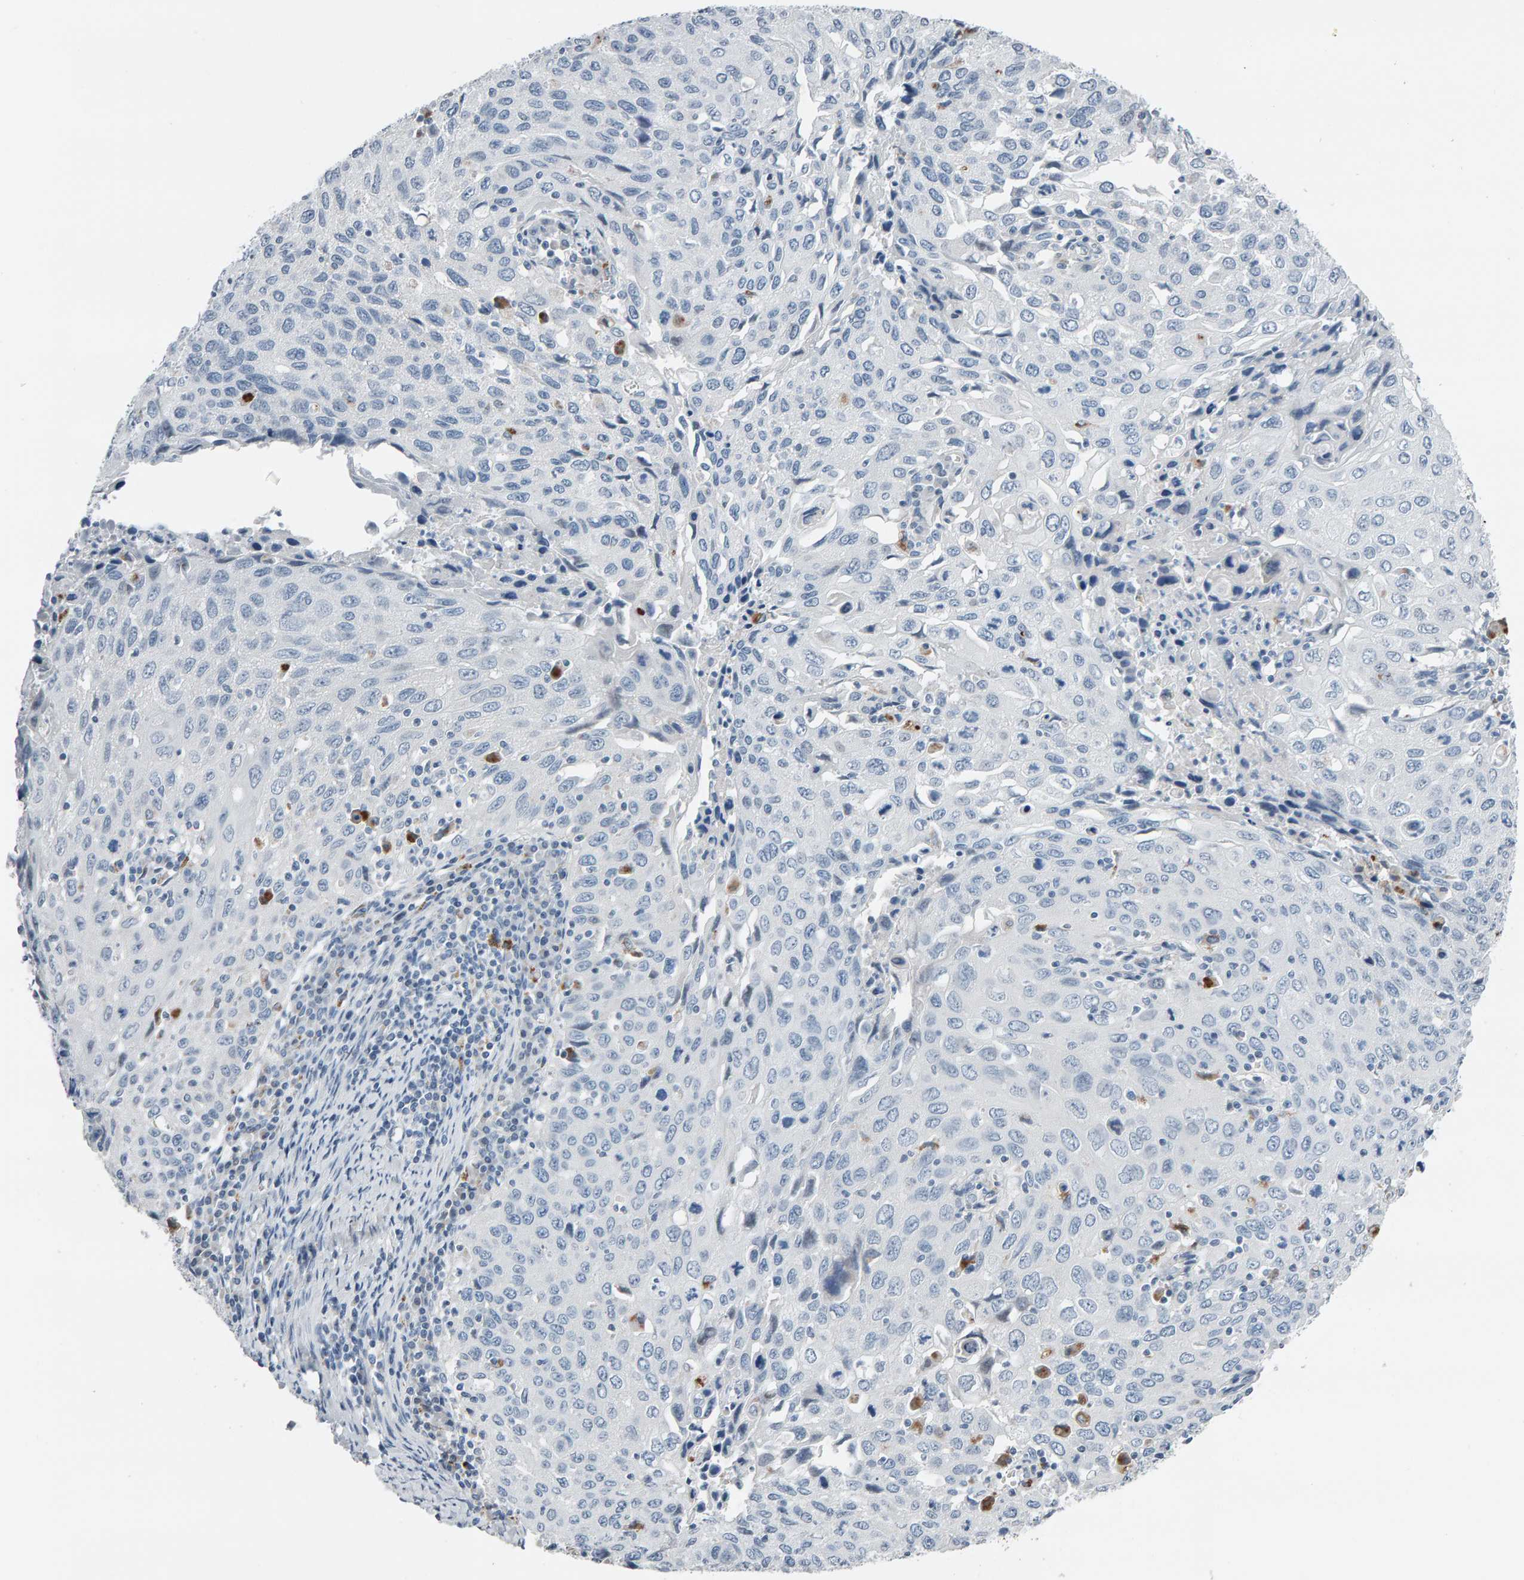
{"staining": {"intensity": "negative", "quantity": "none", "location": "none"}, "tissue": "cervical cancer", "cell_type": "Tumor cells", "image_type": "cancer", "snomed": [{"axis": "morphology", "description": "Squamous cell carcinoma, NOS"}, {"axis": "topography", "description": "Cervix"}], "caption": "Human cervical cancer stained for a protein using IHC shows no expression in tumor cells.", "gene": "IPPK", "patient": {"sex": "female", "age": 53}}